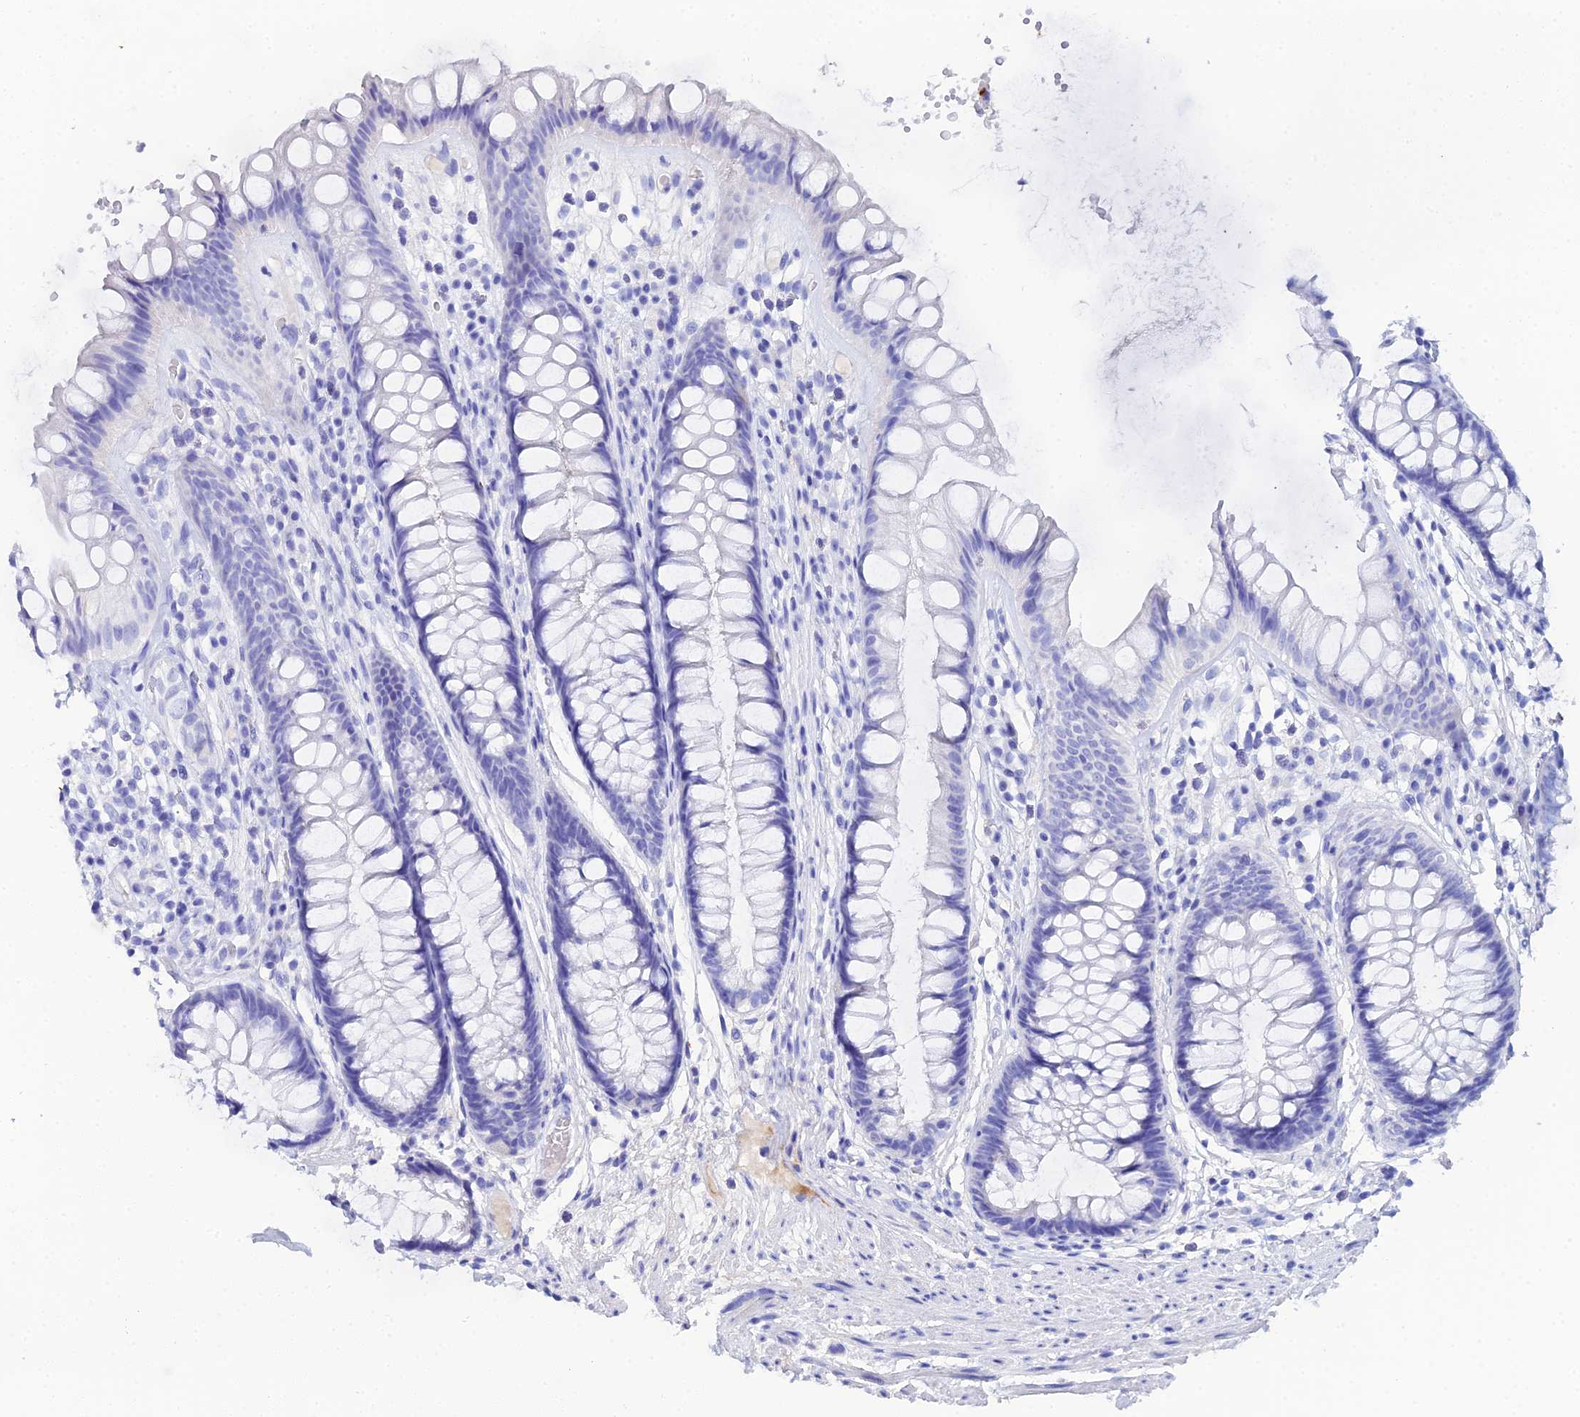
{"staining": {"intensity": "negative", "quantity": "none", "location": "none"}, "tissue": "rectum", "cell_type": "Glandular cells", "image_type": "normal", "snomed": [{"axis": "morphology", "description": "Normal tissue, NOS"}, {"axis": "topography", "description": "Rectum"}], "caption": "This image is of unremarkable rectum stained with IHC to label a protein in brown with the nuclei are counter-stained blue. There is no positivity in glandular cells.", "gene": "CELA3A", "patient": {"sex": "male", "age": 74}}